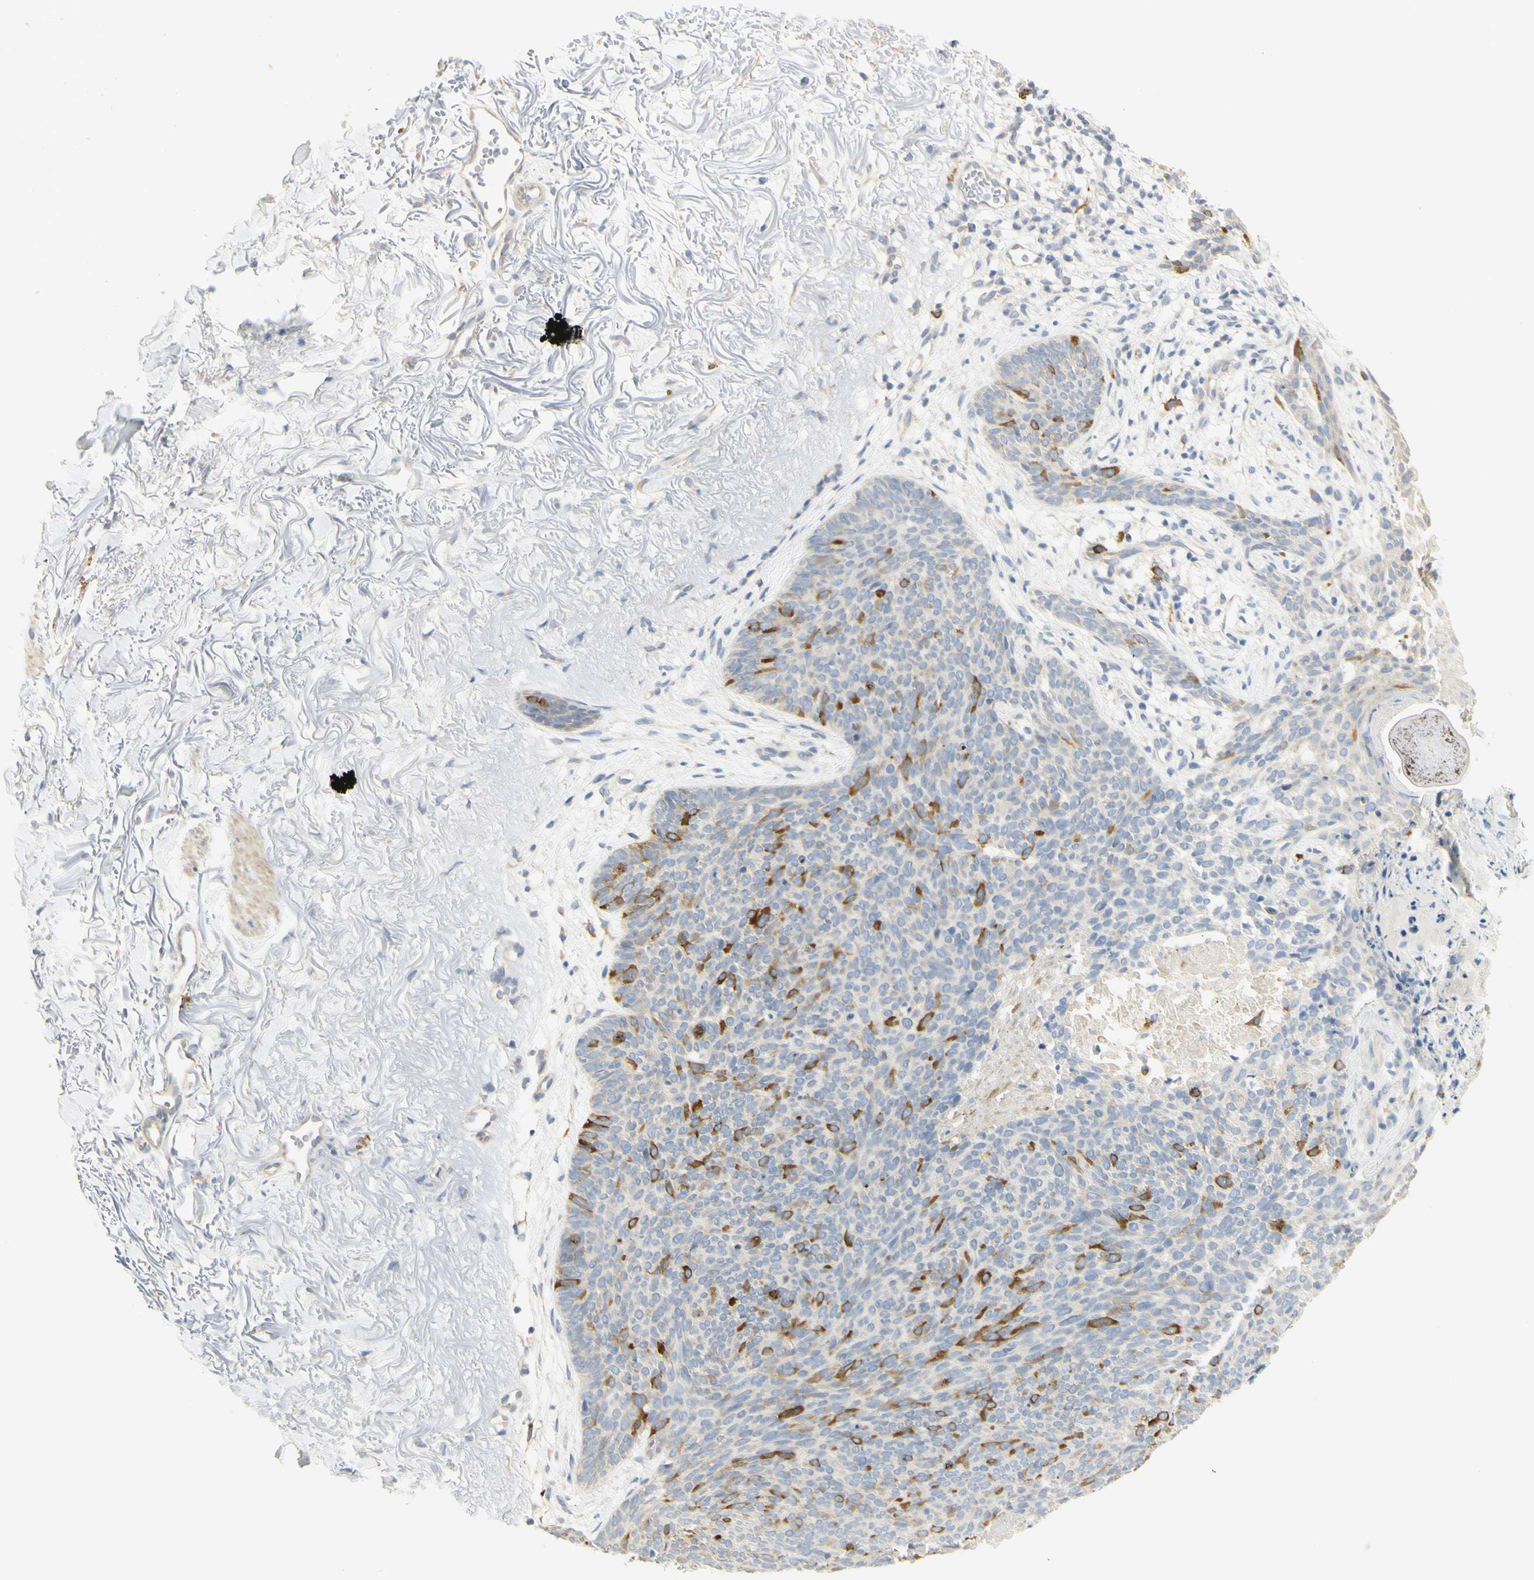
{"staining": {"intensity": "strong", "quantity": "25%-75%", "location": "cytoplasmic/membranous"}, "tissue": "skin cancer", "cell_type": "Tumor cells", "image_type": "cancer", "snomed": [{"axis": "morphology", "description": "Normal tissue, NOS"}, {"axis": "morphology", "description": "Basal cell carcinoma"}, {"axis": "topography", "description": "Skin"}], "caption": "Strong cytoplasmic/membranous protein expression is identified in approximately 25%-75% of tumor cells in basal cell carcinoma (skin).", "gene": "KIF11", "patient": {"sex": "female", "age": 70}}